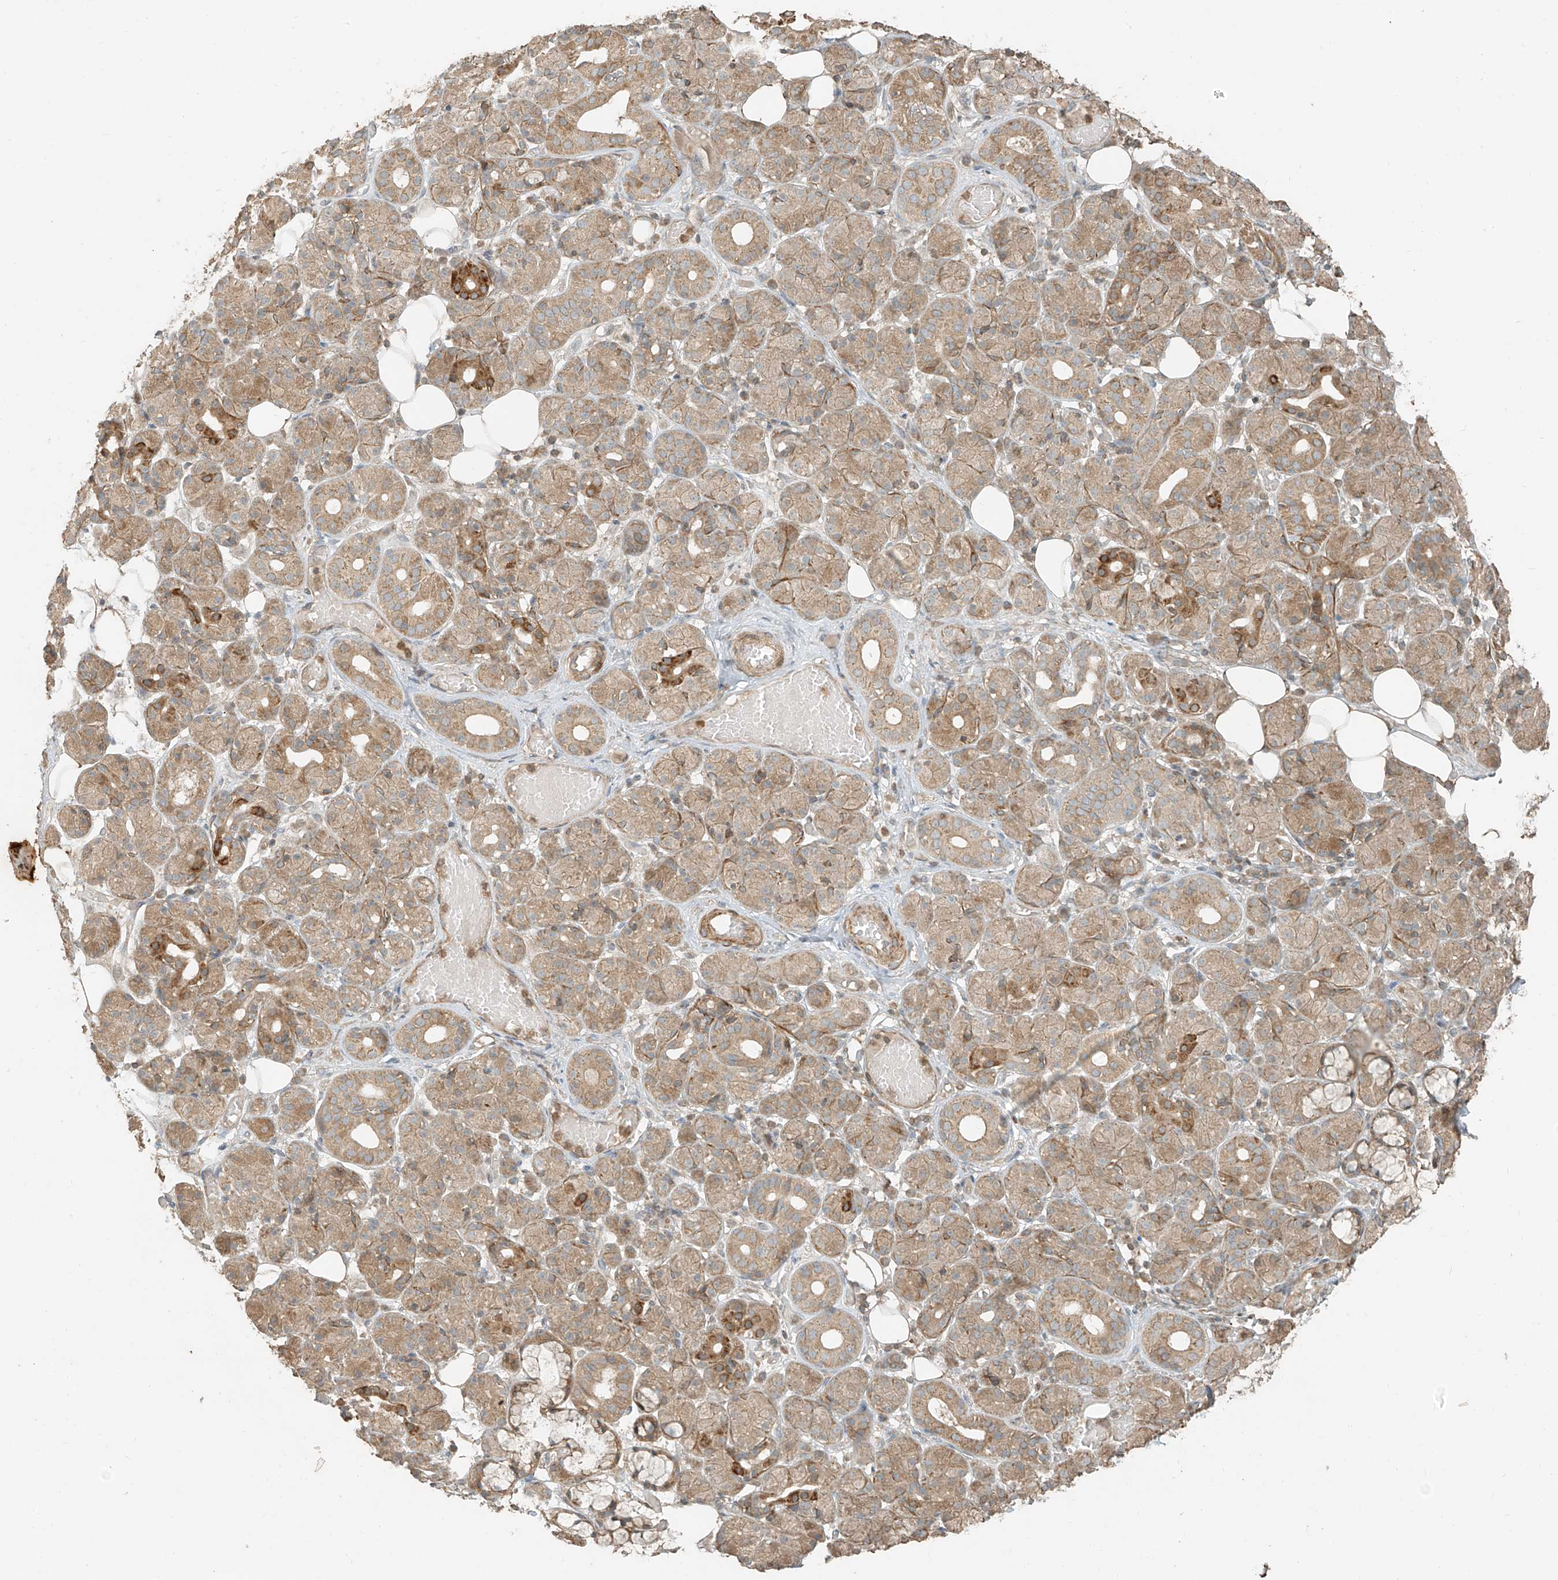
{"staining": {"intensity": "moderate", "quantity": ">75%", "location": "cytoplasmic/membranous"}, "tissue": "salivary gland", "cell_type": "Glandular cells", "image_type": "normal", "snomed": [{"axis": "morphology", "description": "Normal tissue, NOS"}, {"axis": "topography", "description": "Salivary gland"}], "caption": "This photomicrograph displays normal salivary gland stained with IHC to label a protein in brown. The cytoplasmic/membranous of glandular cells show moderate positivity for the protein. Nuclei are counter-stained blue.", "gene": "ANKZF1", "patient": {"sex": "male", "age": 63}}